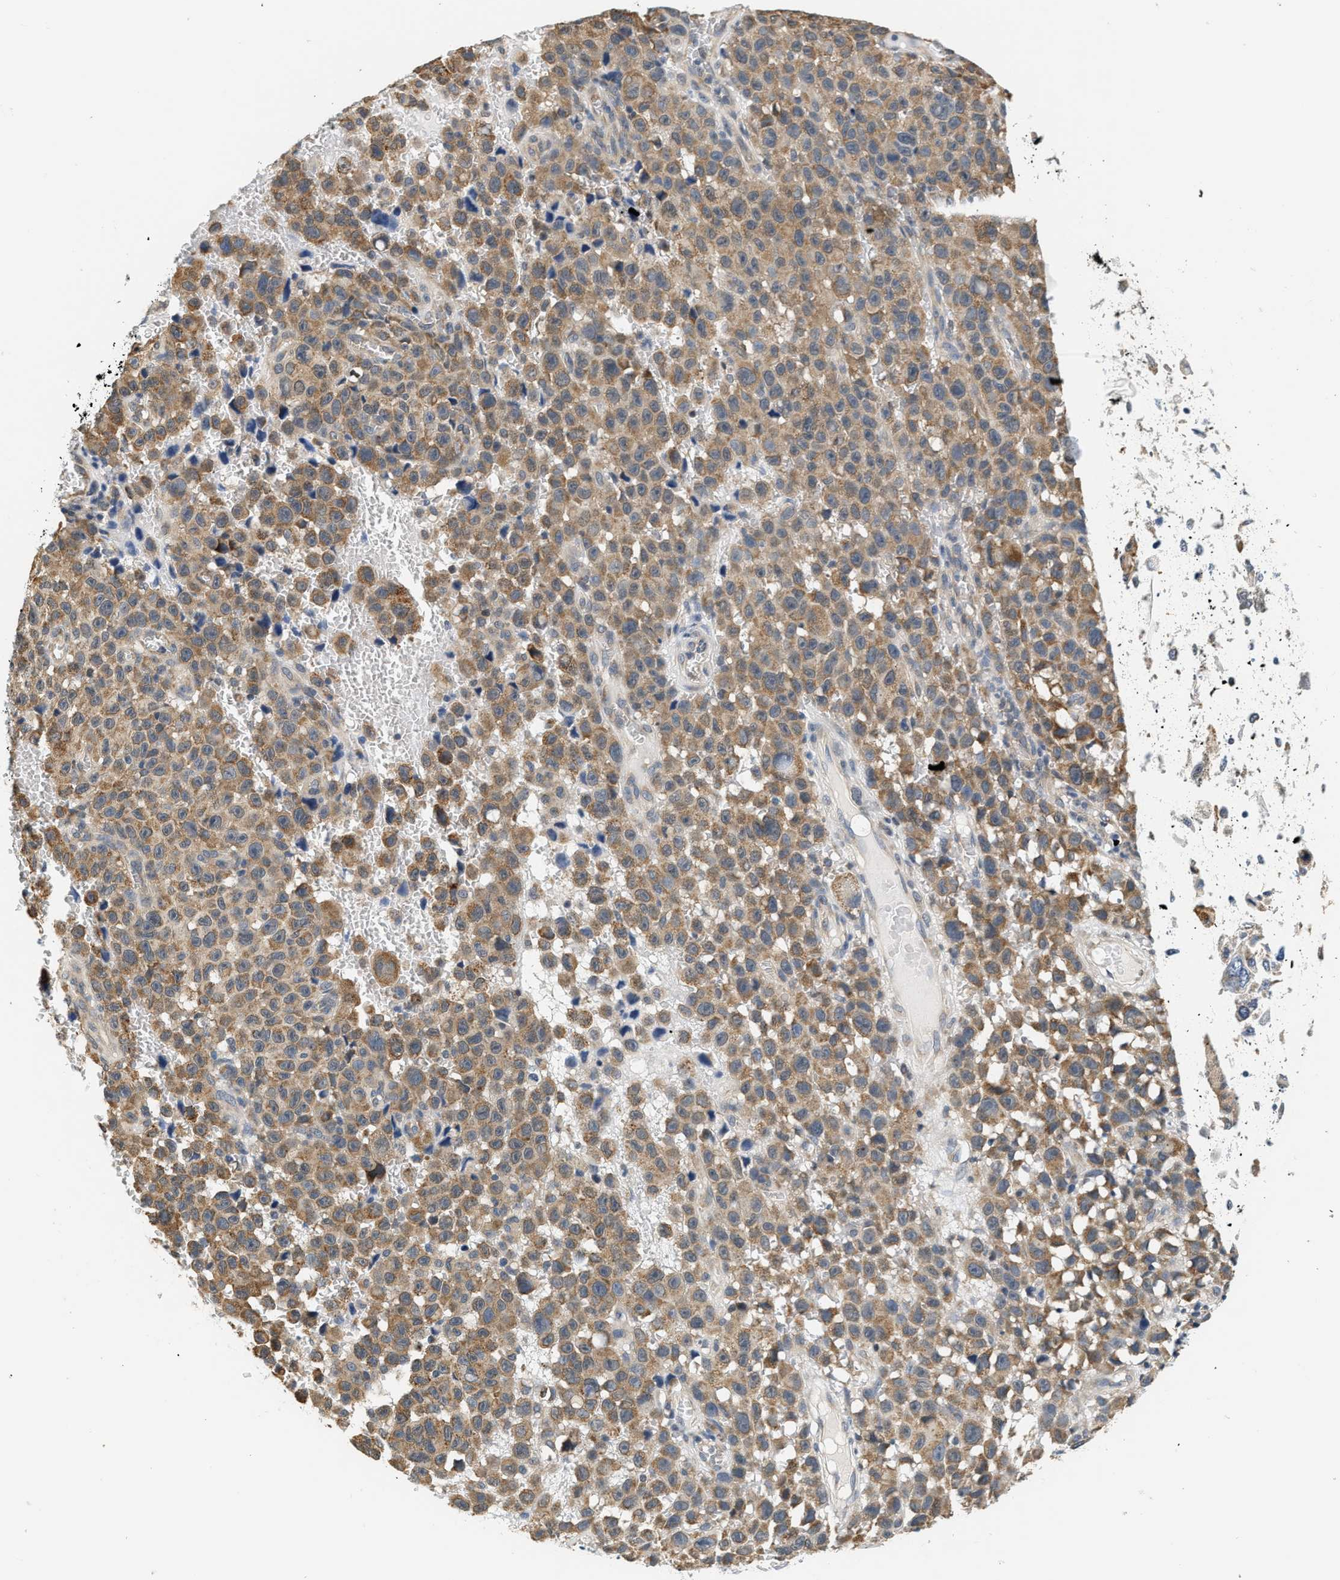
{"staining": {"intensity": "moderate", "quantity": "25%-75%", "location": "cytoplasmic/membranous"}, "tissue": "skin cancer", "cell_type": "Tumor cells", "image_type": "cancer", "snomed": [{"axis": "morphology", "description": "Squamous cell carcinoma, NOS"}, {"axis": "topography", "description": "Skin"}], "caption": "A histopathology image showing moderate cytoplasmic/membranous positivity in approximately 25%-75% of tumor cells in skin cancer (squamous cell carcinoma), as visualized by brown immunohistochemical staining.", "gene": "GIGYF1", "patient": {"sex": "female", "age": 44}}